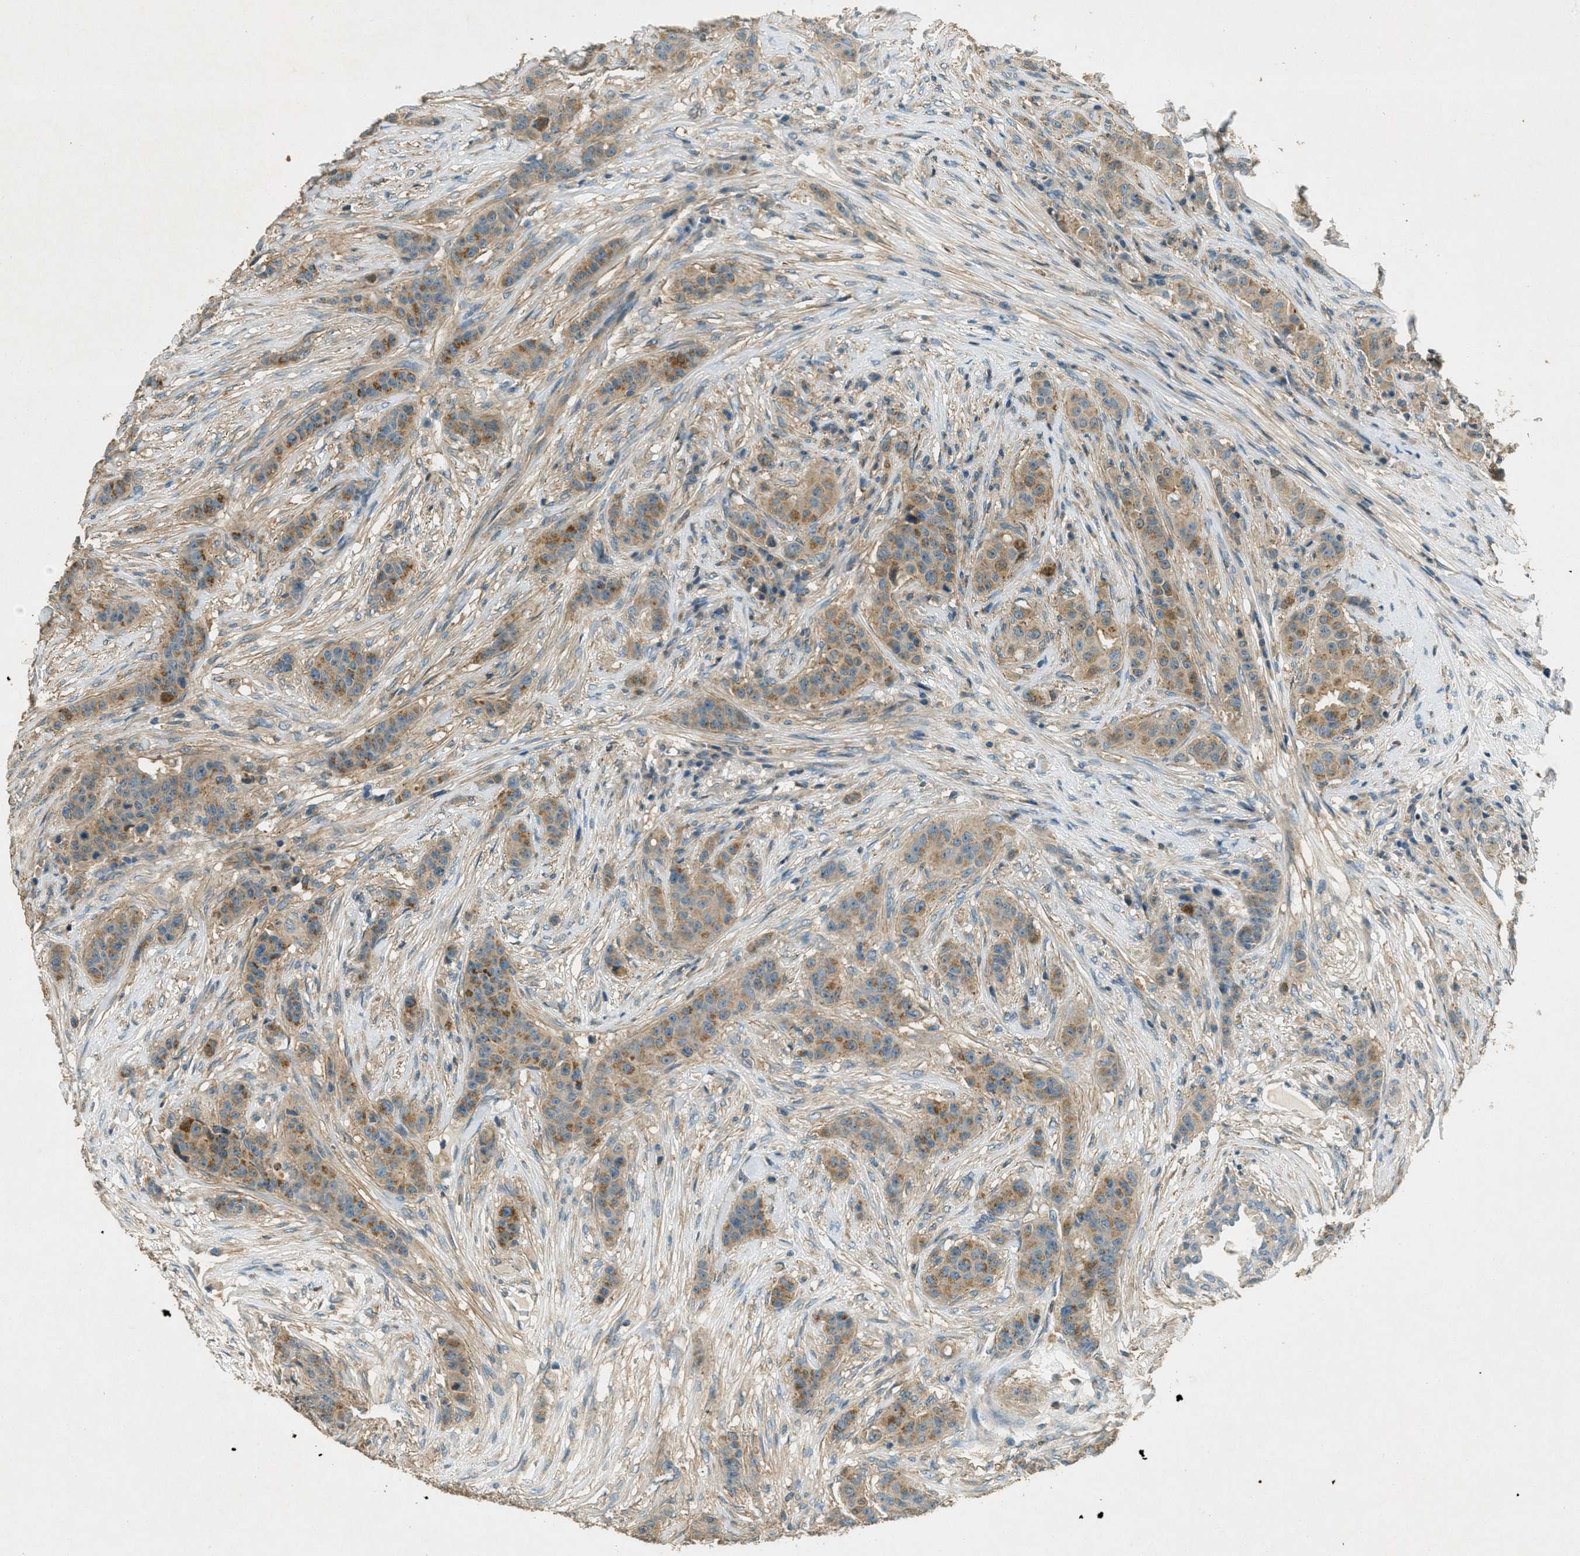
{"staining": {"intensity": "moderate", "quantity": ">75%", "location": "cytoplasmic/membranous"}, "tissue": "breast cancer", "cell_type": "Tumor cells", "image_type": "cancer", "snomed": [{"axis": "morphology", "description": "Normal tissue, NOS"}, {"axis": "morphology", "description": "Duct carcinoma"}, {"axis": "topography", "description": "Breast"}], "caption": "Breast cancer (infiltrating ductal carcinoma) tissue reveals moderate cytoplasmic/membranous staining in approximately >75% of tumor cells", "gene": "NUDT4", "patient": {"sex": "female", "age": 40}}